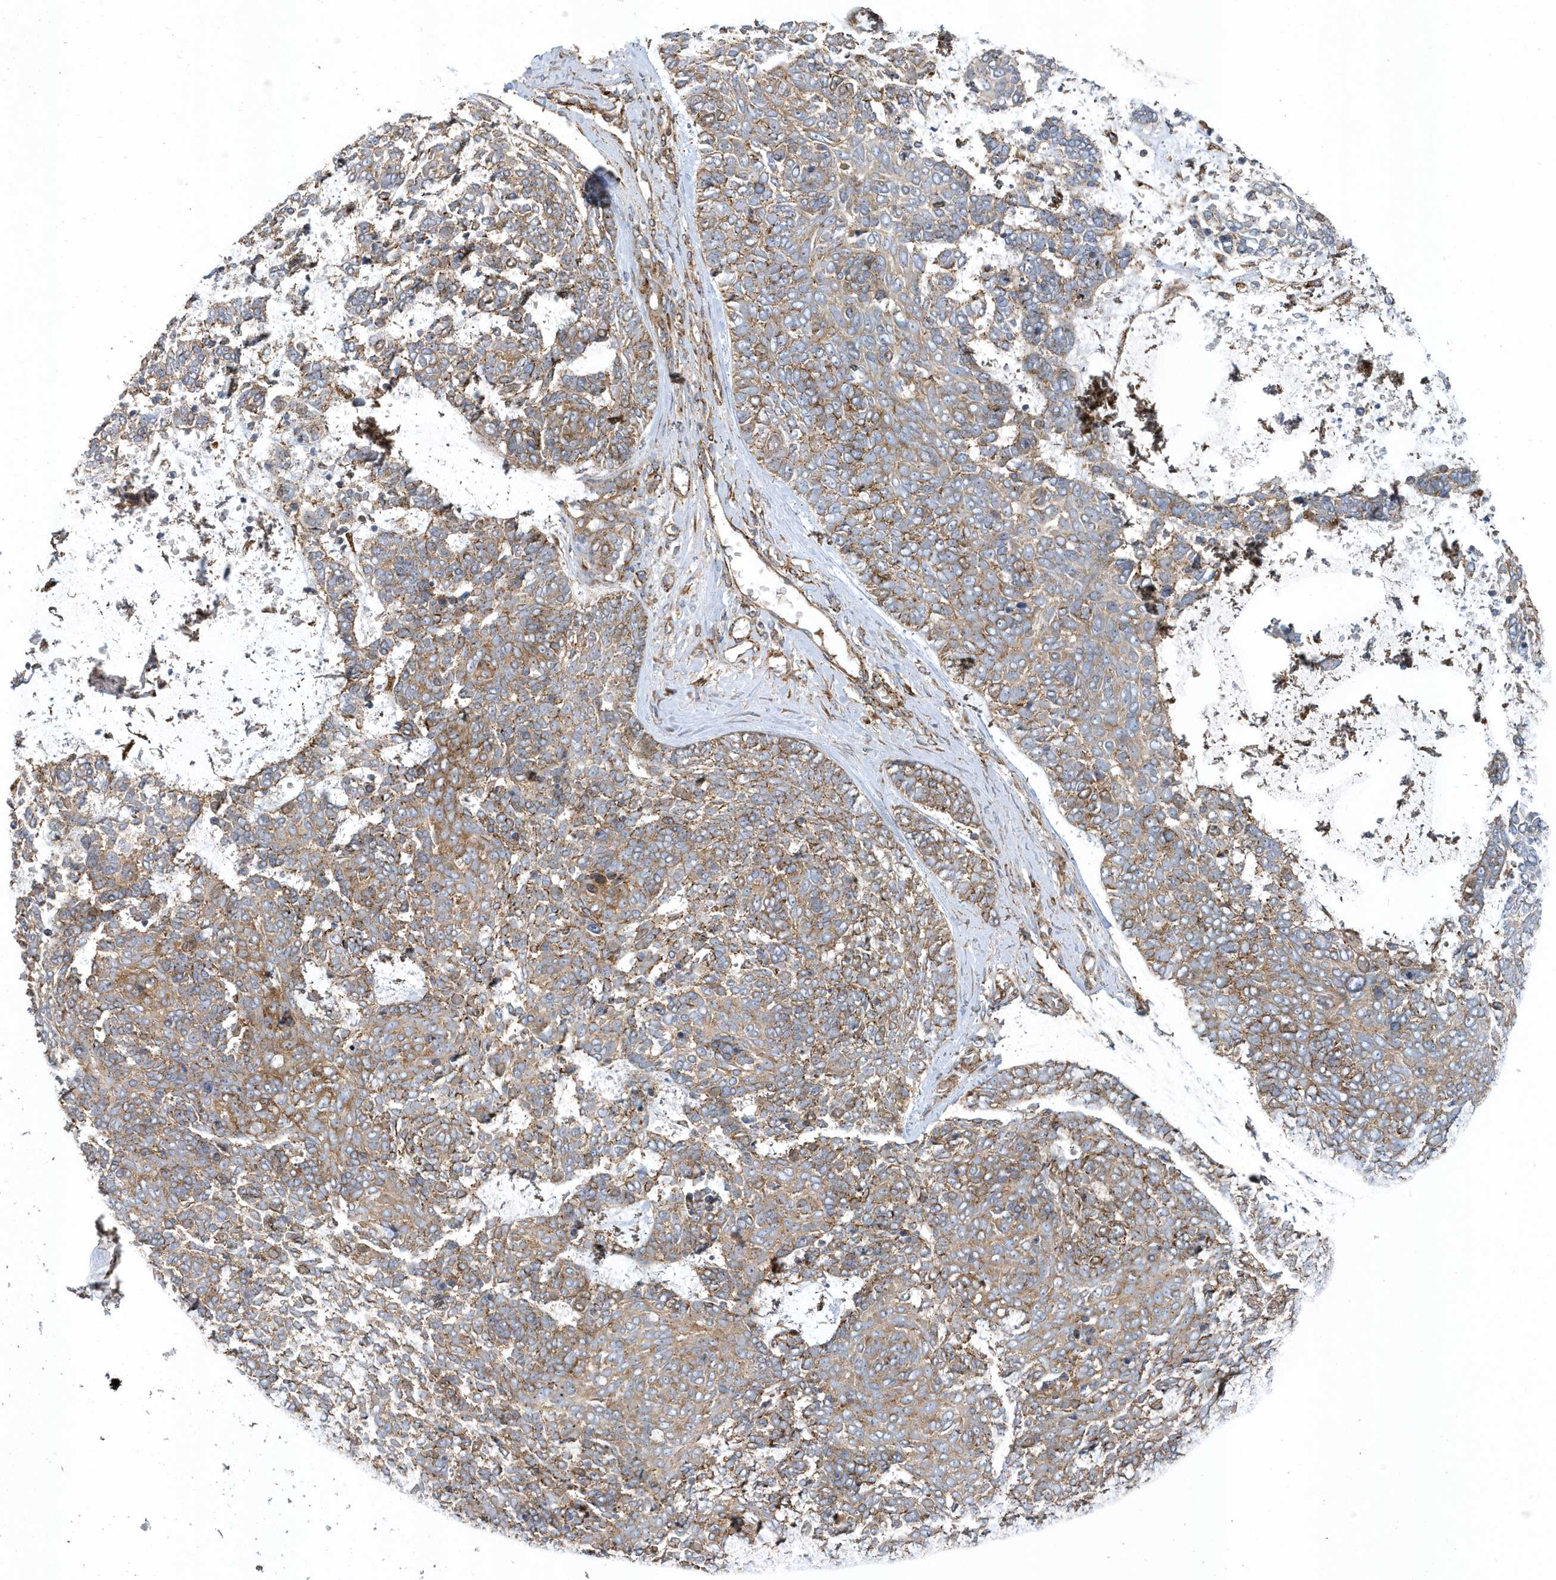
{"staining": {"intensity": "moderate", "quantity": ">75%", "location": "cytoplasmic/membranous"}, "tissue": "skin cancer", "cell_type": "Tumor cells", "image_type": "cancer", "snomed": [{"axis": "morphology", "description": "Basal cell carcinoma"}, {"axis": "topography", "description": "Skin"}], "caption": "A high-resolution micrograph shows immunohistochemistry staining of skin cancer, which displays moderate cytoplasmic/membranous staining in approximately >75% of tumor cells.", "gene": "HRH4", "patient": {"sex": "female", "age": 81}}